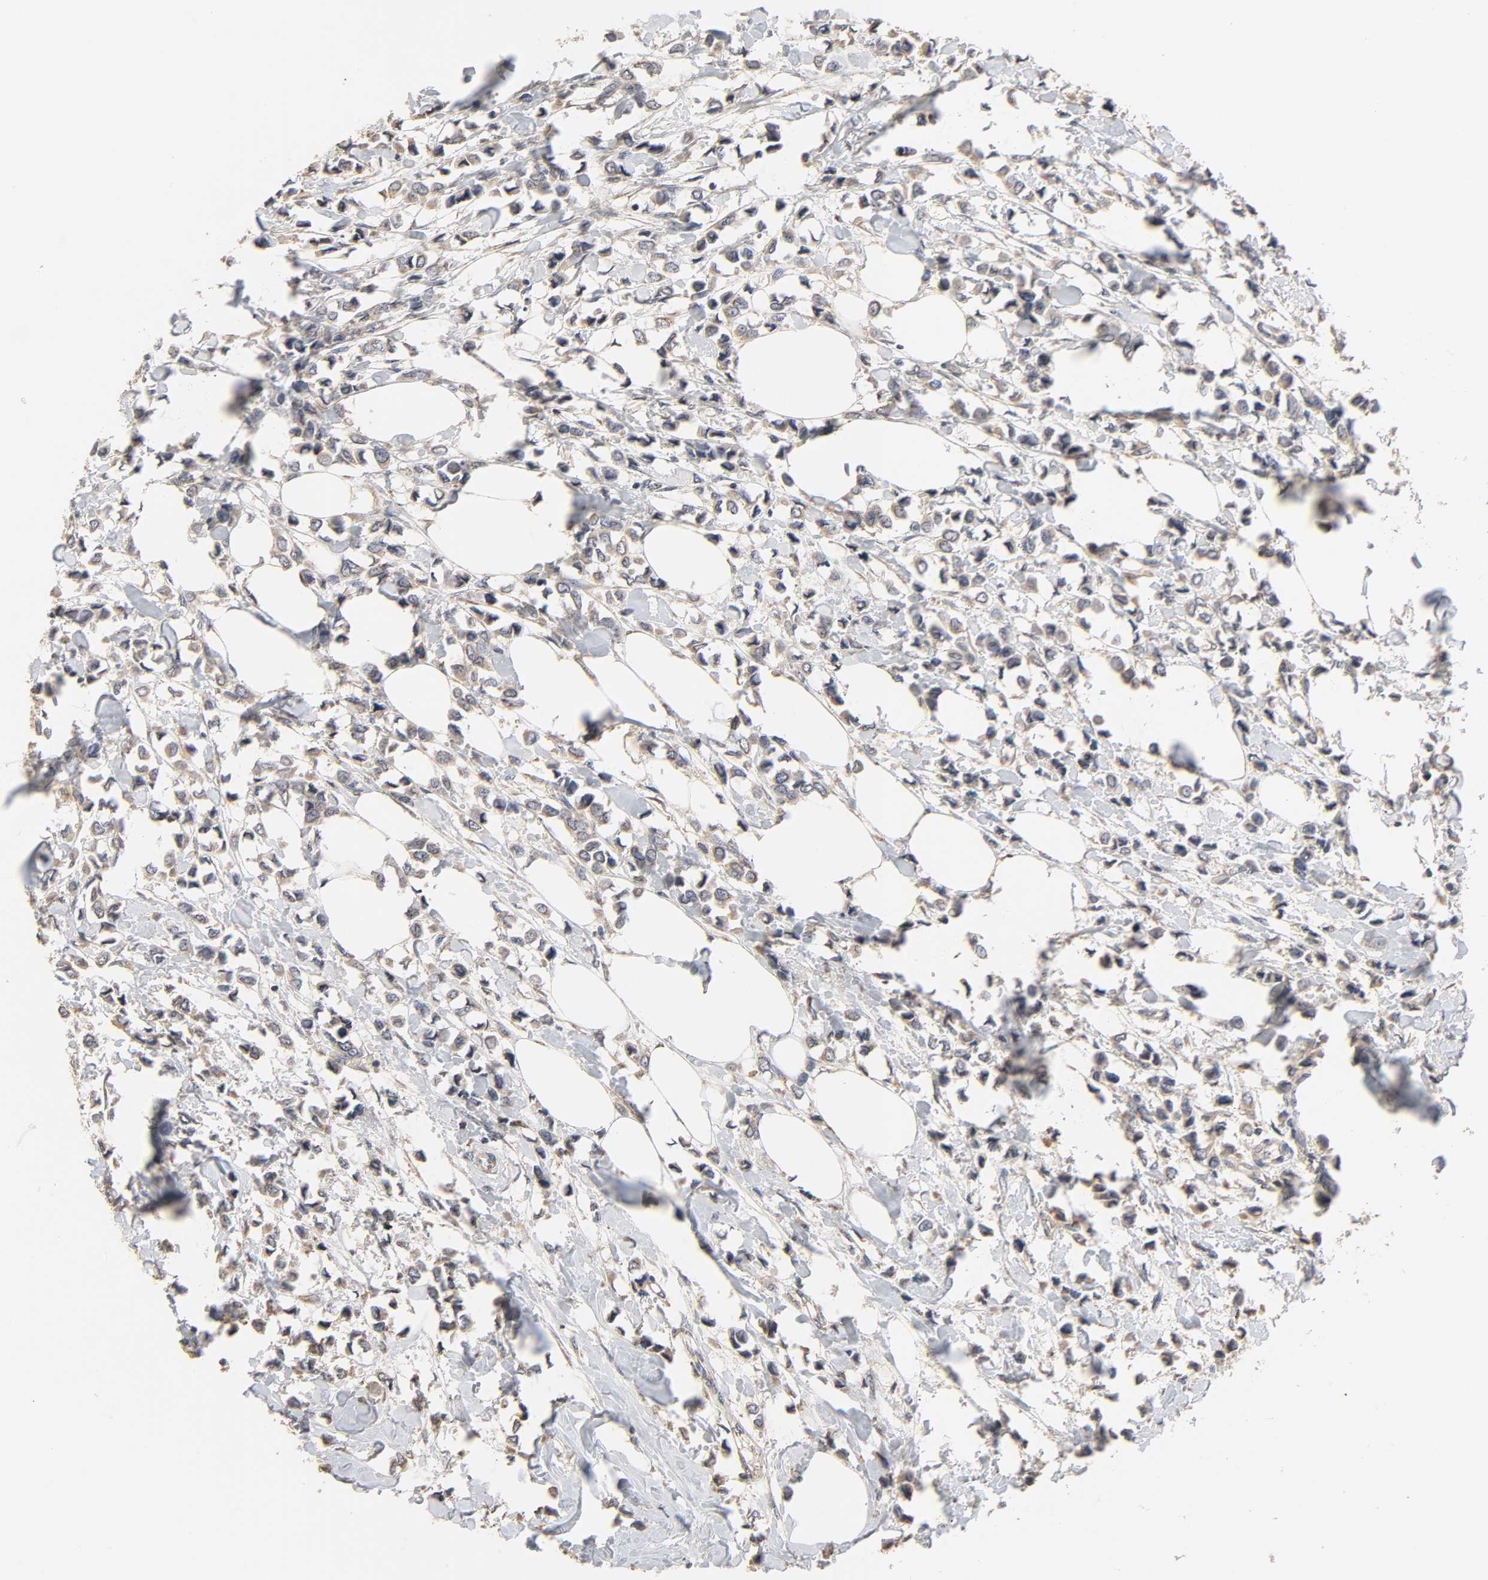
{"staining": {"intensity": "weak", "quantity": ">75%", "location": "cytoplasmic/membranous"}, "tissue": "breast cancer", "cell_type": "Tumor cells", "image_type": "cancer", "snomed": [{"axis": "morphology", "description": "Lobular carcinoma"}, {"axis": "topography", "description": "Breast"}], "caption": "Breast lobular carcinoma stained with a protein marker displays weak staining in tumor cells.", "gene": "CLEC4E", "patient": {"sex": "female", "age": 51}}